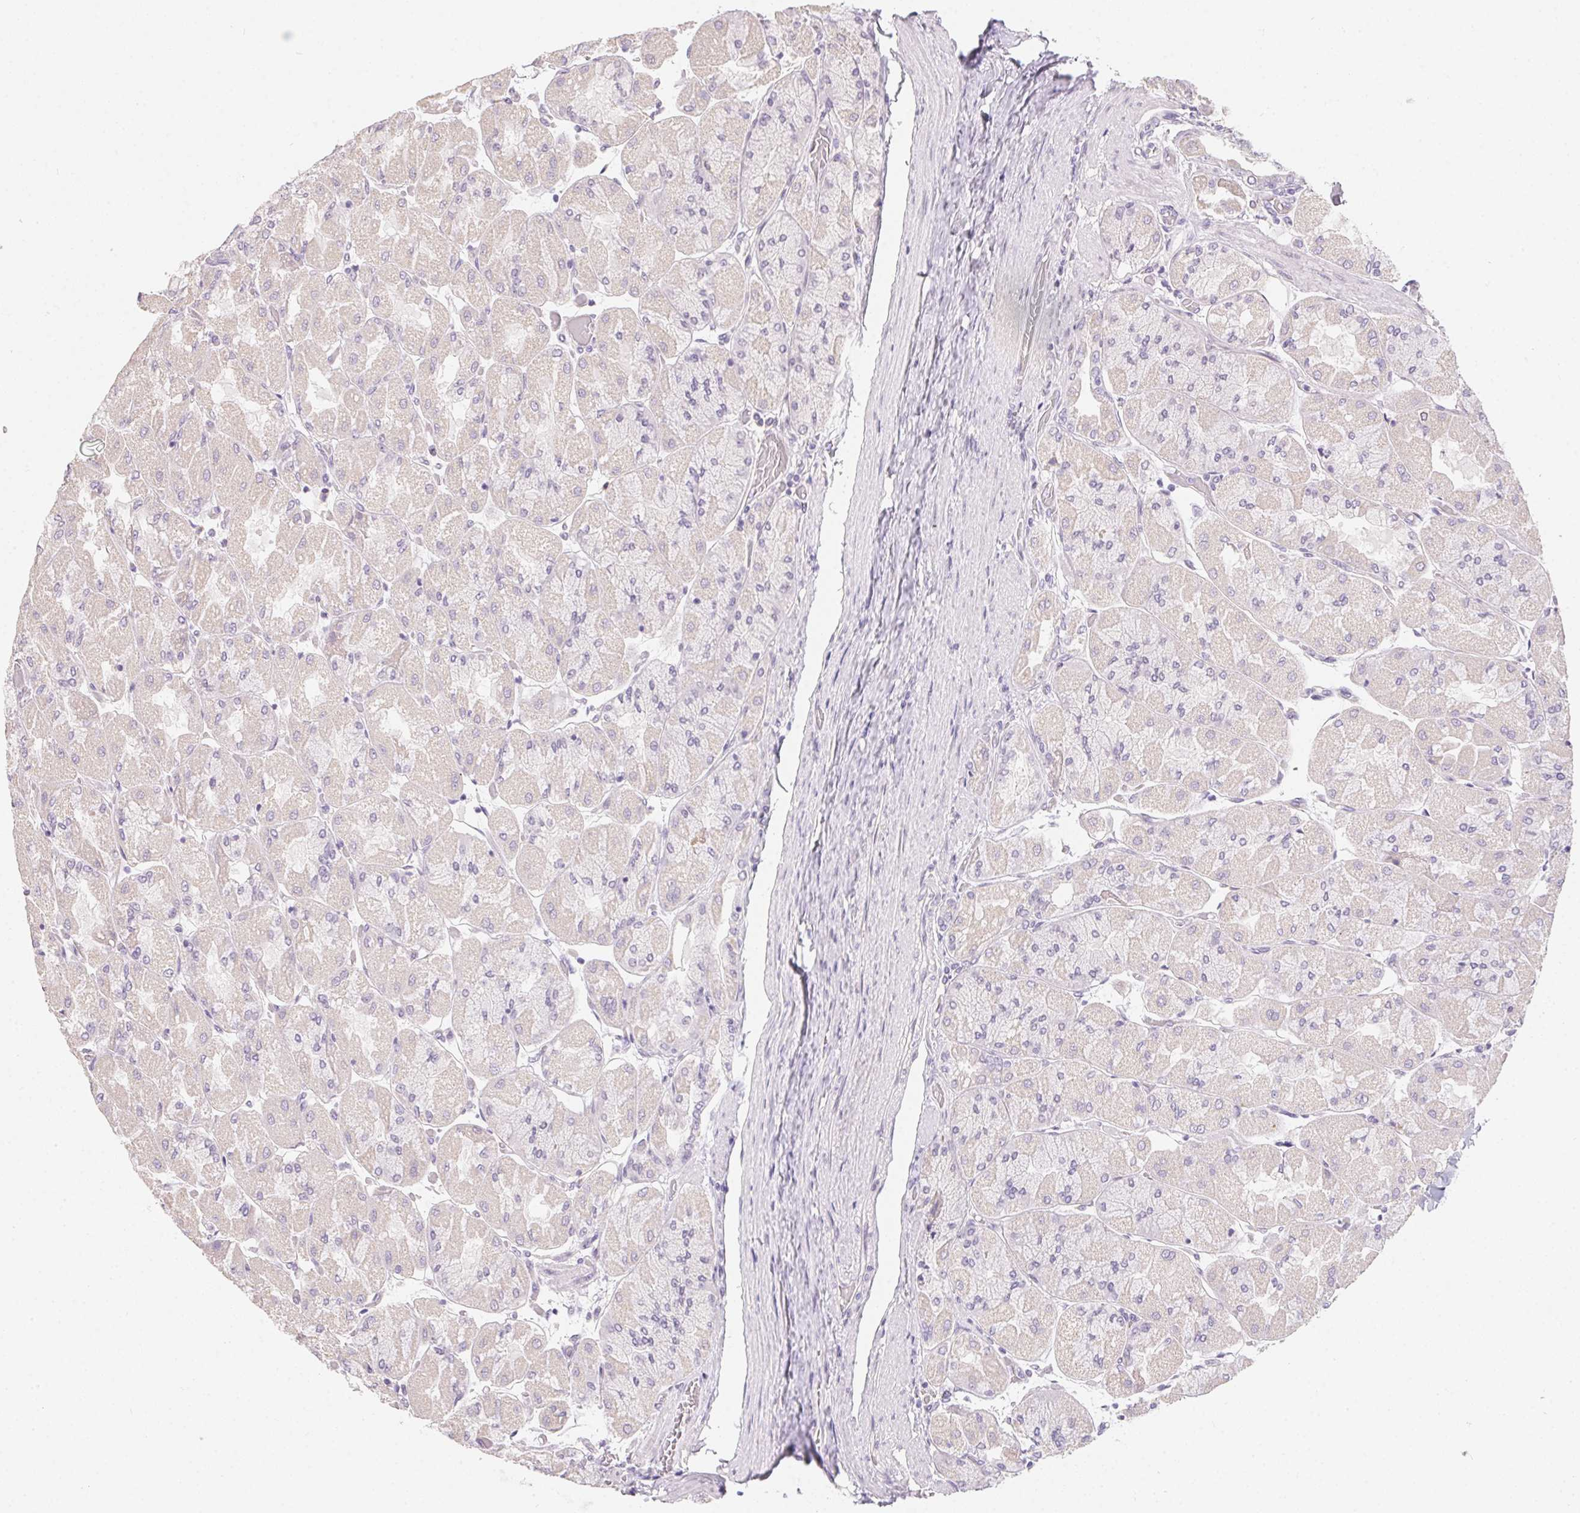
{"staining": {"intensity": "weak", "quantity": "<25%", "location": "cytoplasmic/membranous"}, "tissue": "stomach", "cell_type": "Glandular cells", "image_type": "normal", "snomed": [{"axis": "morphology", "description": "Normal tissue, NOS"}, {"axis": "topography", "description": "Stomach"}], "caption": "This is an immunohistochemistry image of normal human stomach. There is no positivity in glandular cells.", "gene": "MORC1", "patient": {"sex": "female", "age": 61}}